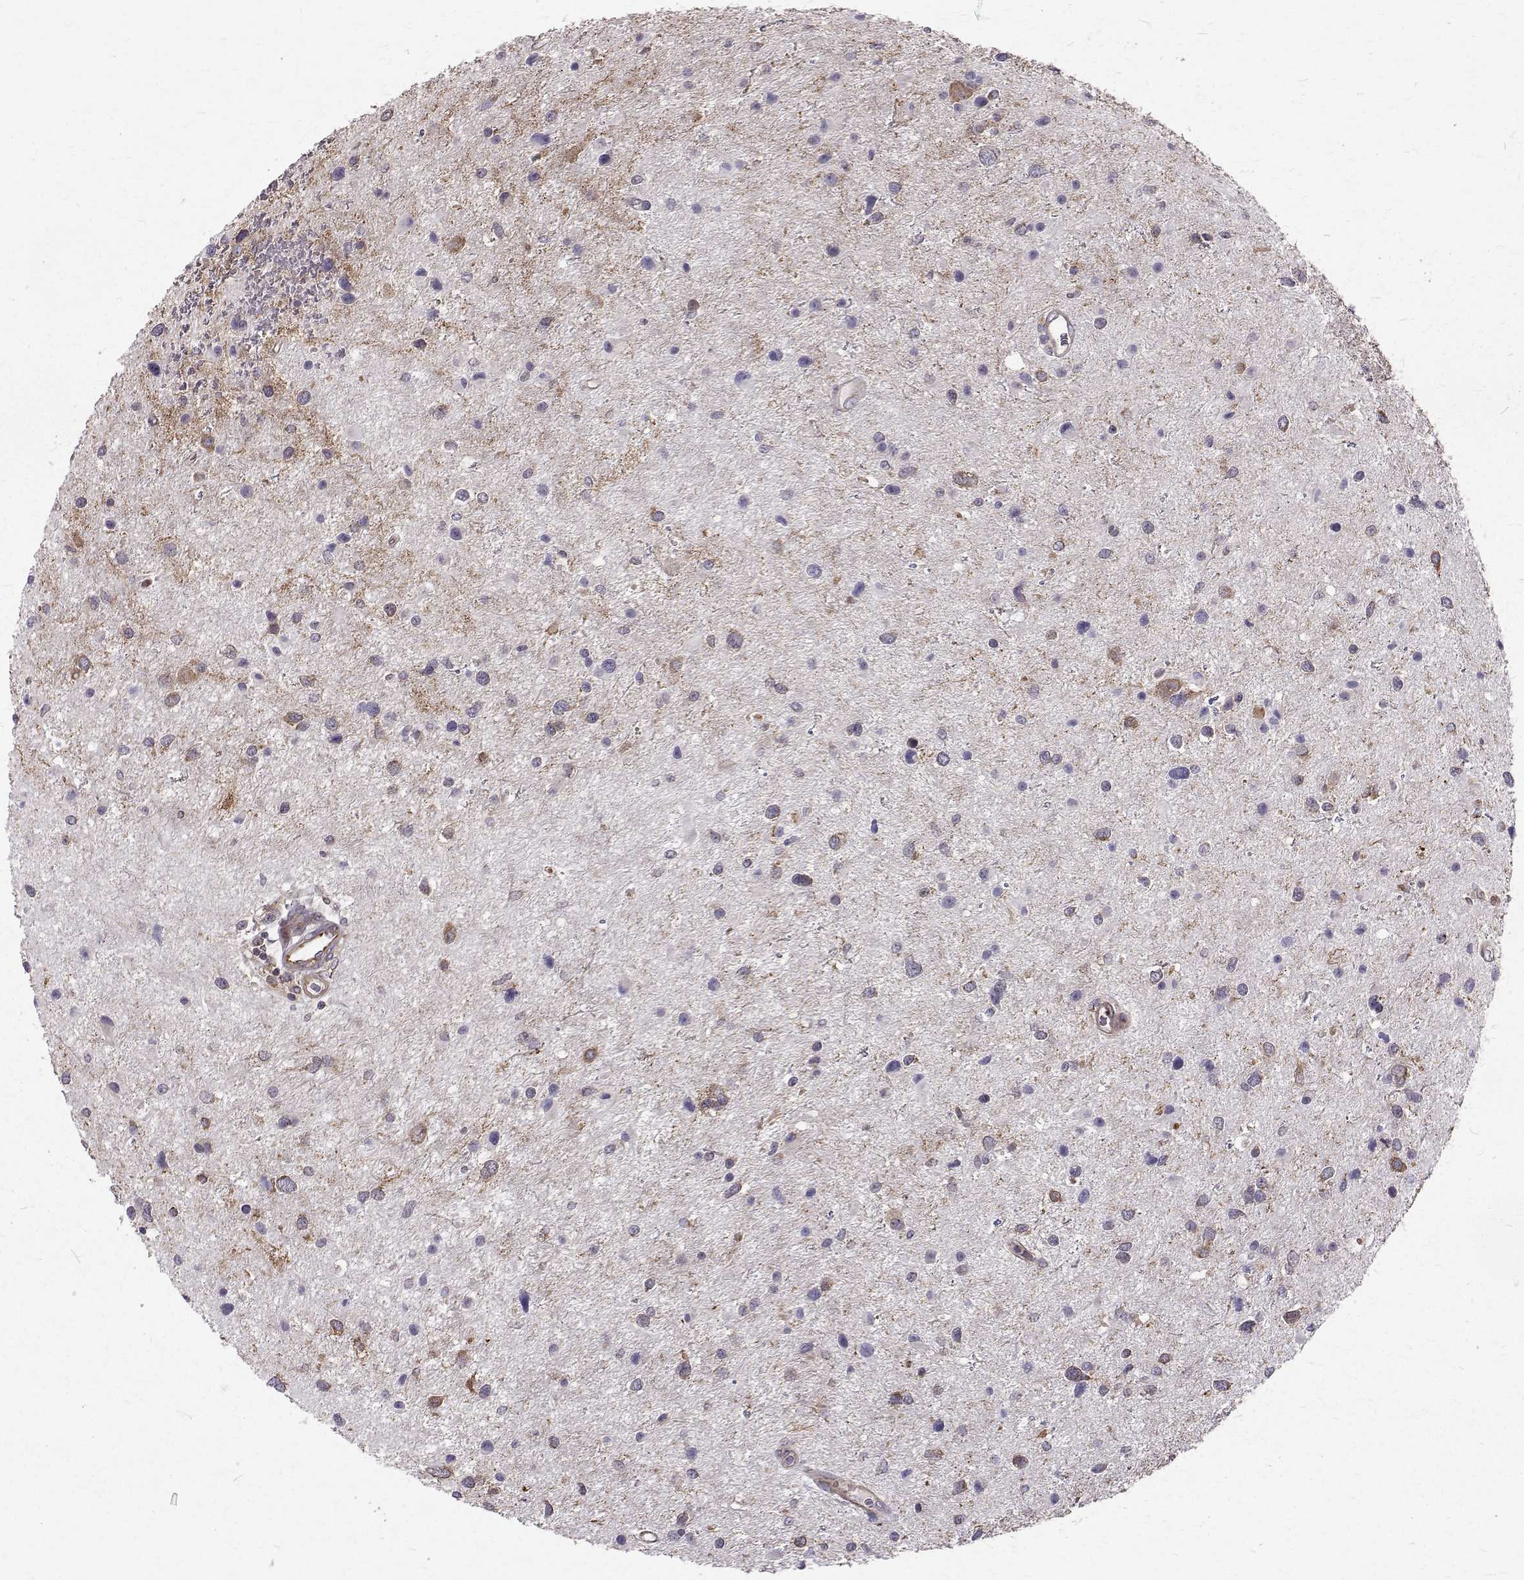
{"staining": {"intensity": "weak", "quantity": "<25%", "location": "cytoplasmic/membranous"}, "tissue": "glioma", "cell_type": "Tumor cells", "image_type": "cancer", "snomed": [{"axis": "morphology", "description": "Glioma, malignant, Low grade"}, {"axis": "topography", "description": "Brain"}], "caption": "DAB (3,3'-diaminobenzidine) immunohistochemical staining of glioma exhibits no significant expression in tumor cells.", "gene": "ARFGAP1", "patient": {"sex": "female", "age": 32}}